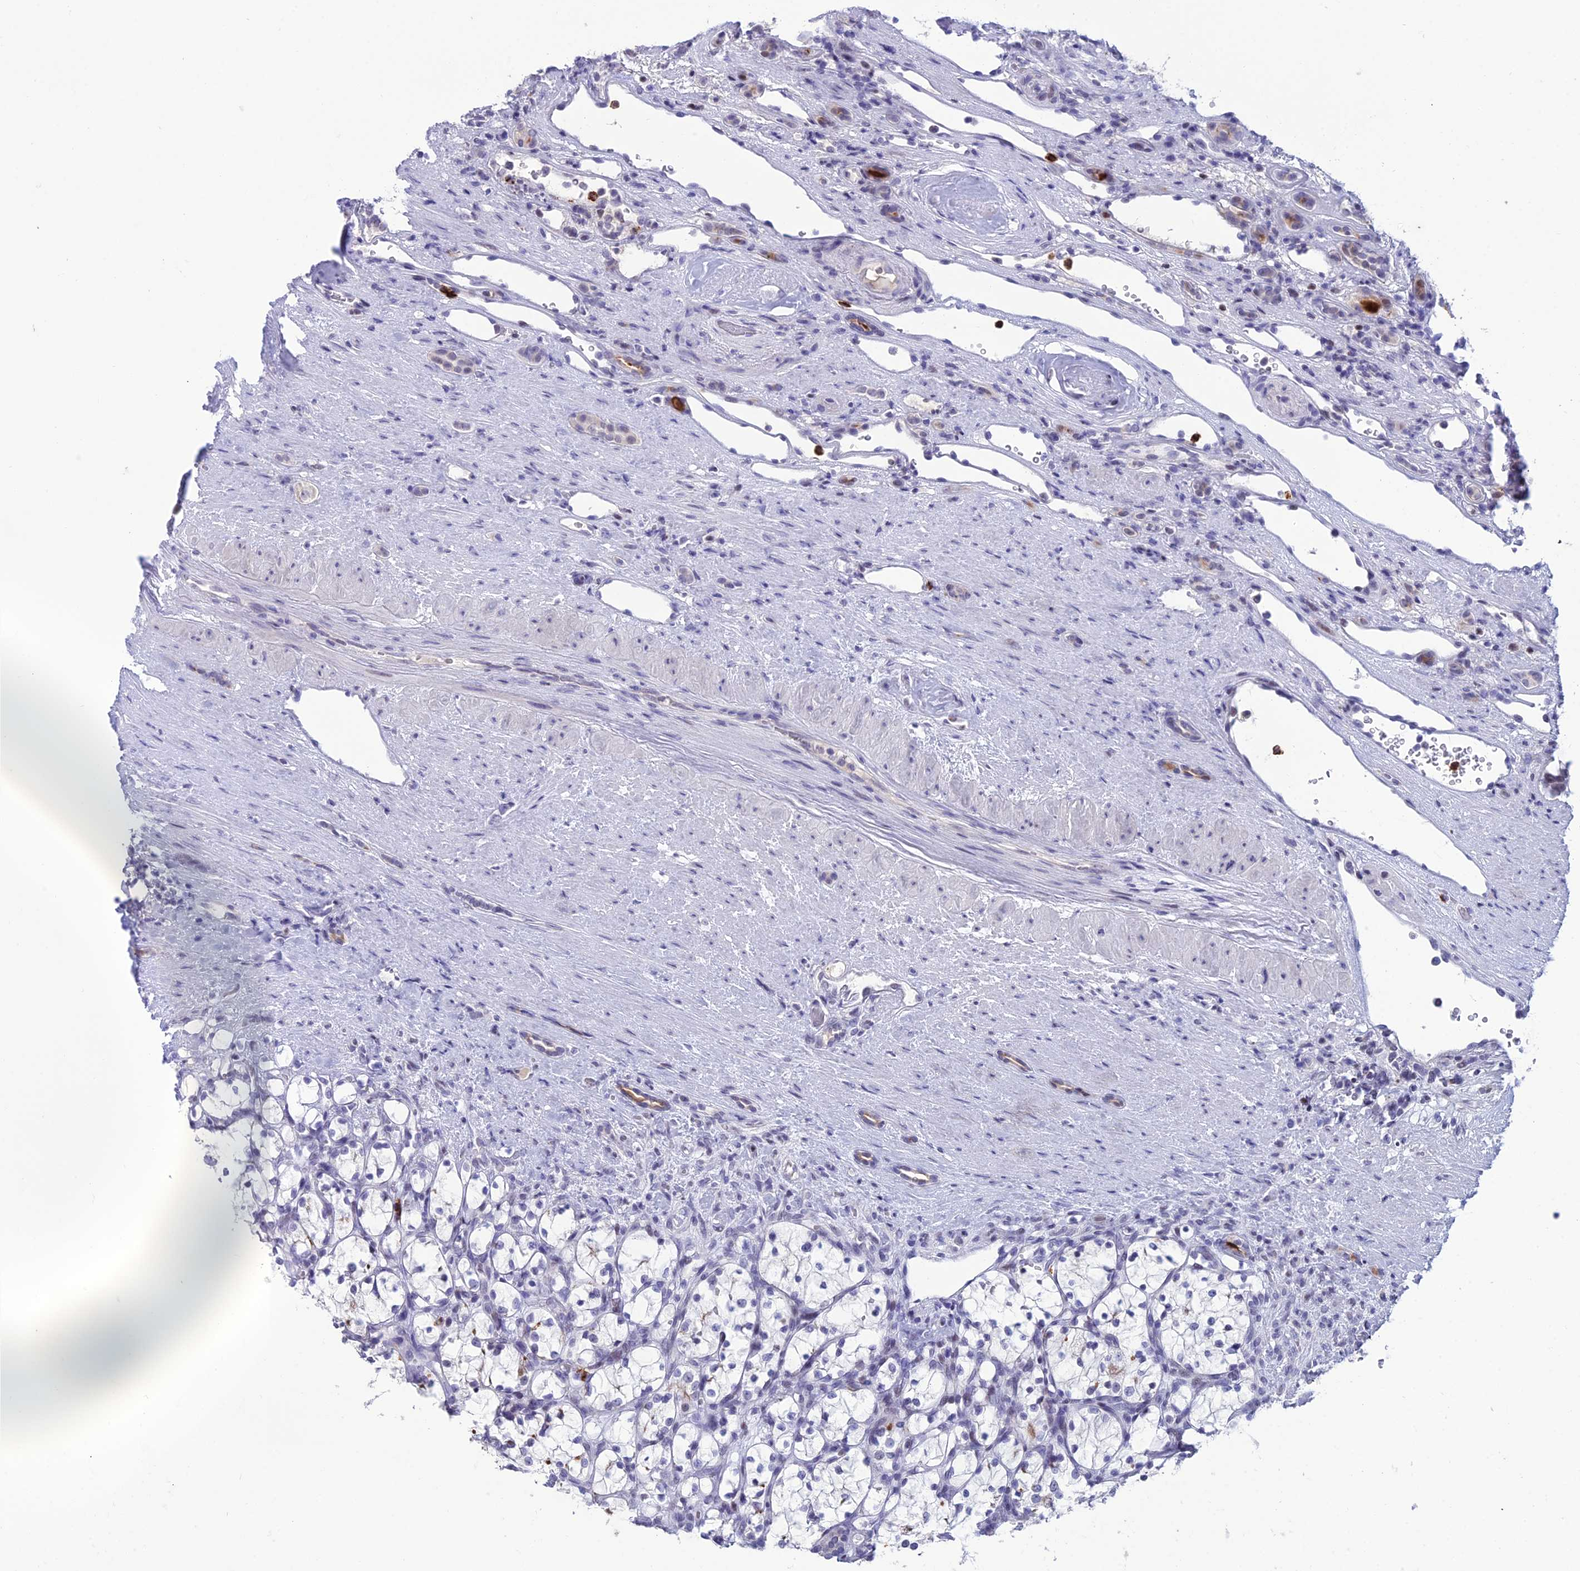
{"staining": {"intensity": "negative", "quantity": "none", "location": "none"}, "tissue": "renal cancer", "cell_type": "Tumor cells", "image_type": "cancer", "snomed": [{"axis": "morphology", "description": "Adenocarcinoma, NOS"}, {"axis": "topography", "description": "Kidney"}], "caption": "Immunohistochemistry histopathology image of renal adenocarcinoma stained for a protein (brown), which demonstrates no staining in tumor cells.", "gene": "MFSD2B", "patient": {"sex": "female", "age": 69}}